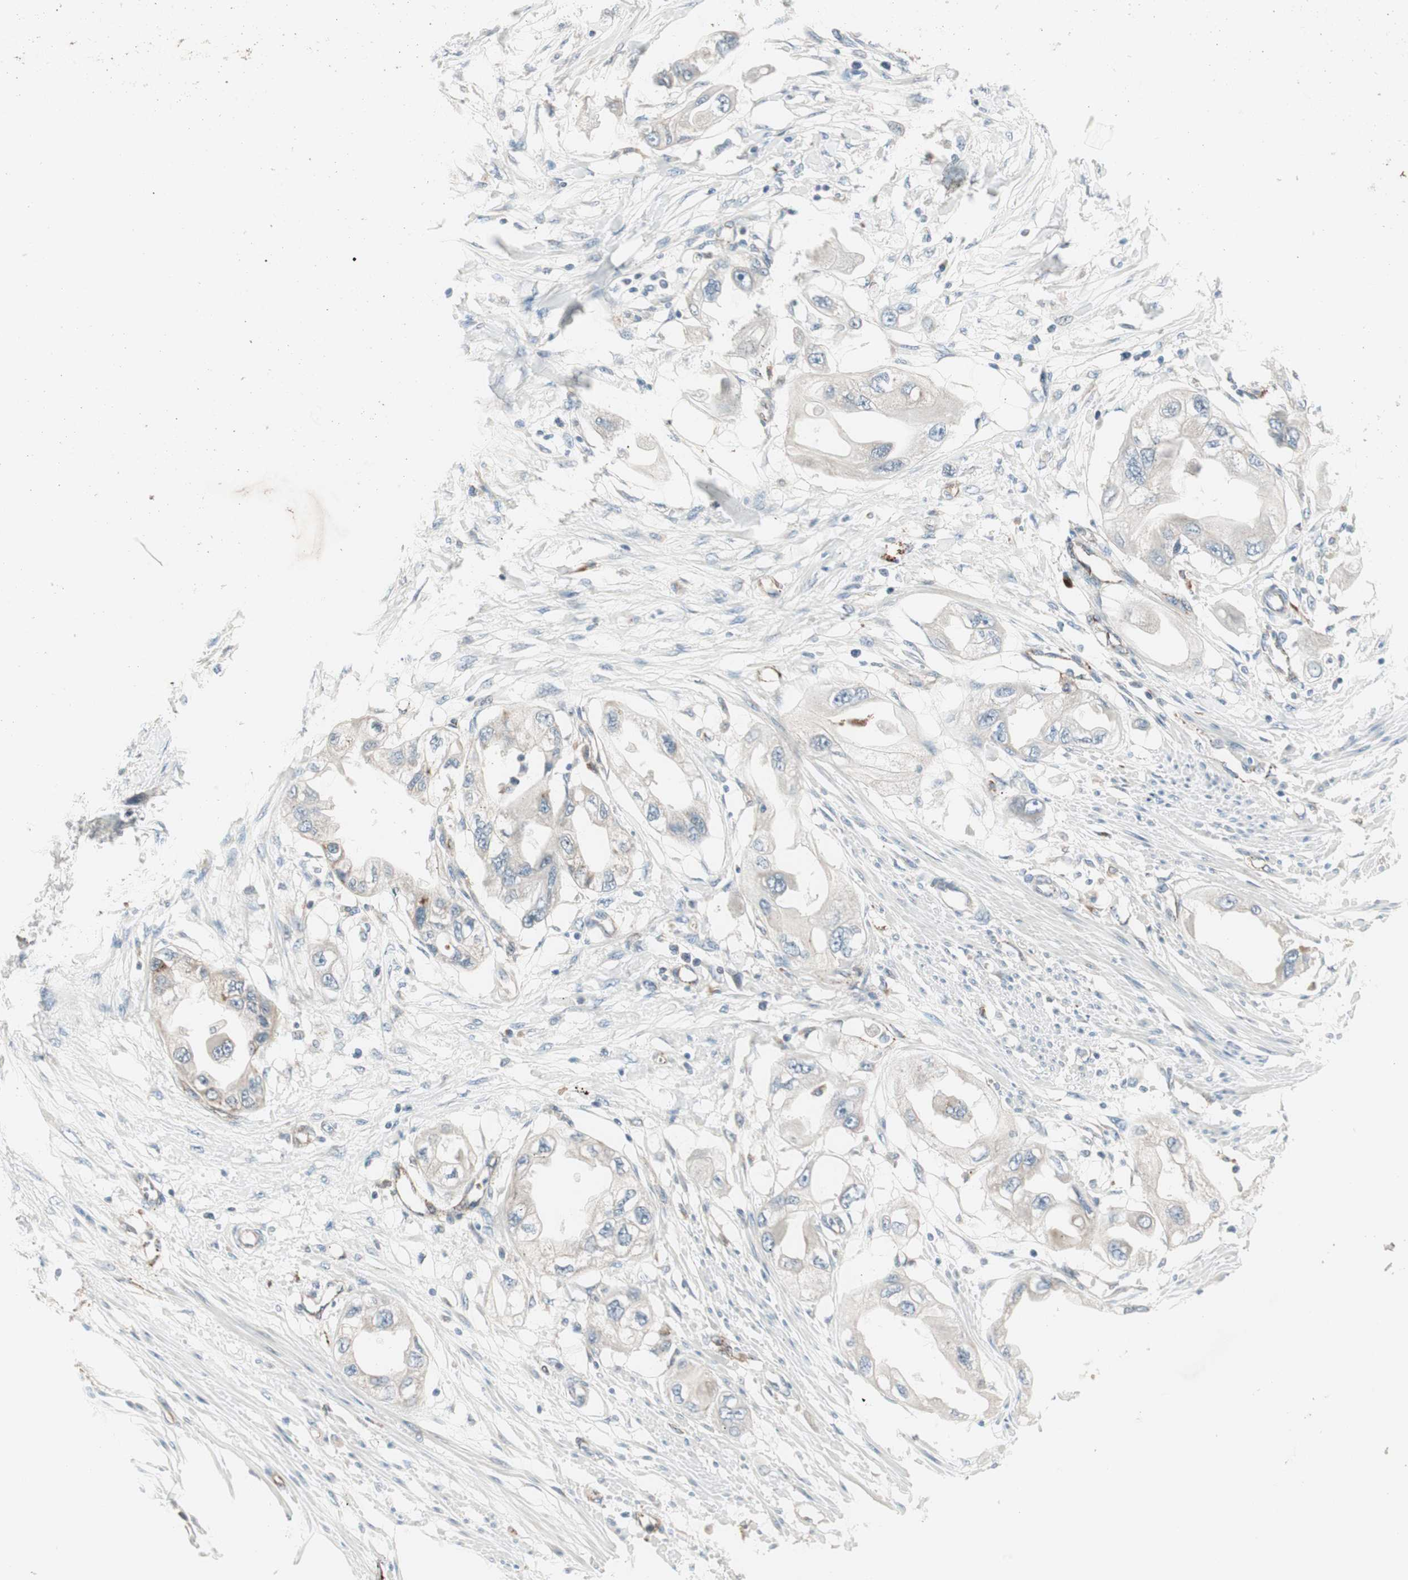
{"staining": {"intensity": "negative", "quantity": "none", "location": "none"}, "tissue": "endometrial cancer", "cell_type": "Tumor cells", "image_type": "cancer", "snomed": [{"axis": "morphology", "description": "Adenocarcinoma, NOS"}, {"axis": "topography", "description": "Endometrium"}], "caption": "IHC photomicrograph of endometrial cancer stained for a protein (brown), which exhibits no staining in tumor cells.", "gene": "FGFR4", "patient": {"sex": "female", "age": 67}}